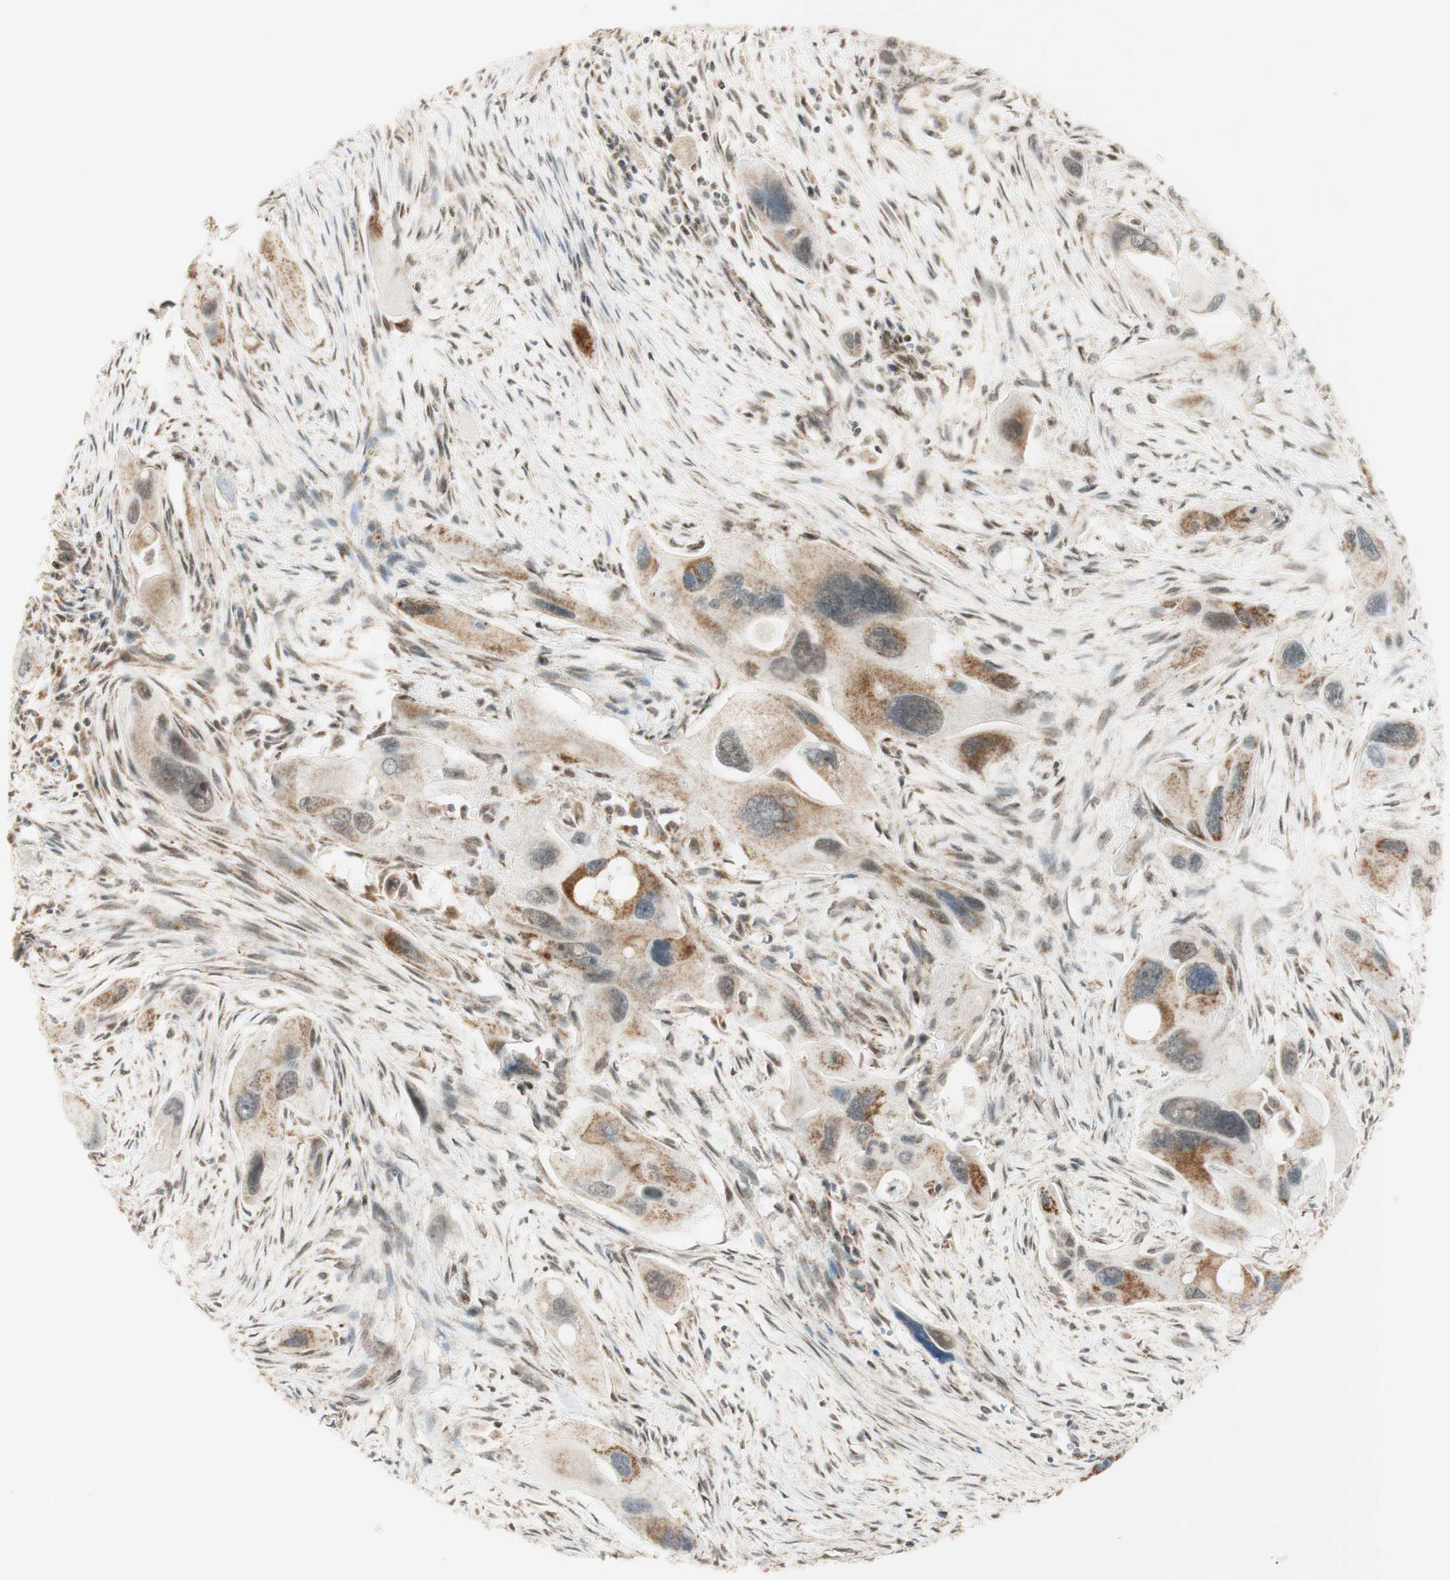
{"staining": {"intensity": "moderate", "quantity": "25%-75%", "location": "cytoplasmic/membranous"}, "tissue": "pancreatic cancer", "cell_type": "Tumor cells", "image_type": "cancer", "snomed": [{"axis": "morphology", "description": "Adenocarcinoma, NOS"}, {"axis": "topography", "description": "Pancreas"}], "caption": "Moderate cytoplasmic/membranous expression for a protein is present in approximately 25%-75% of tumor cells of adenocarcinoma (pancreatic) using immunohistochemistry.", "gene": "ZNF782", "patient": {"sex": "male", "age": 73}}